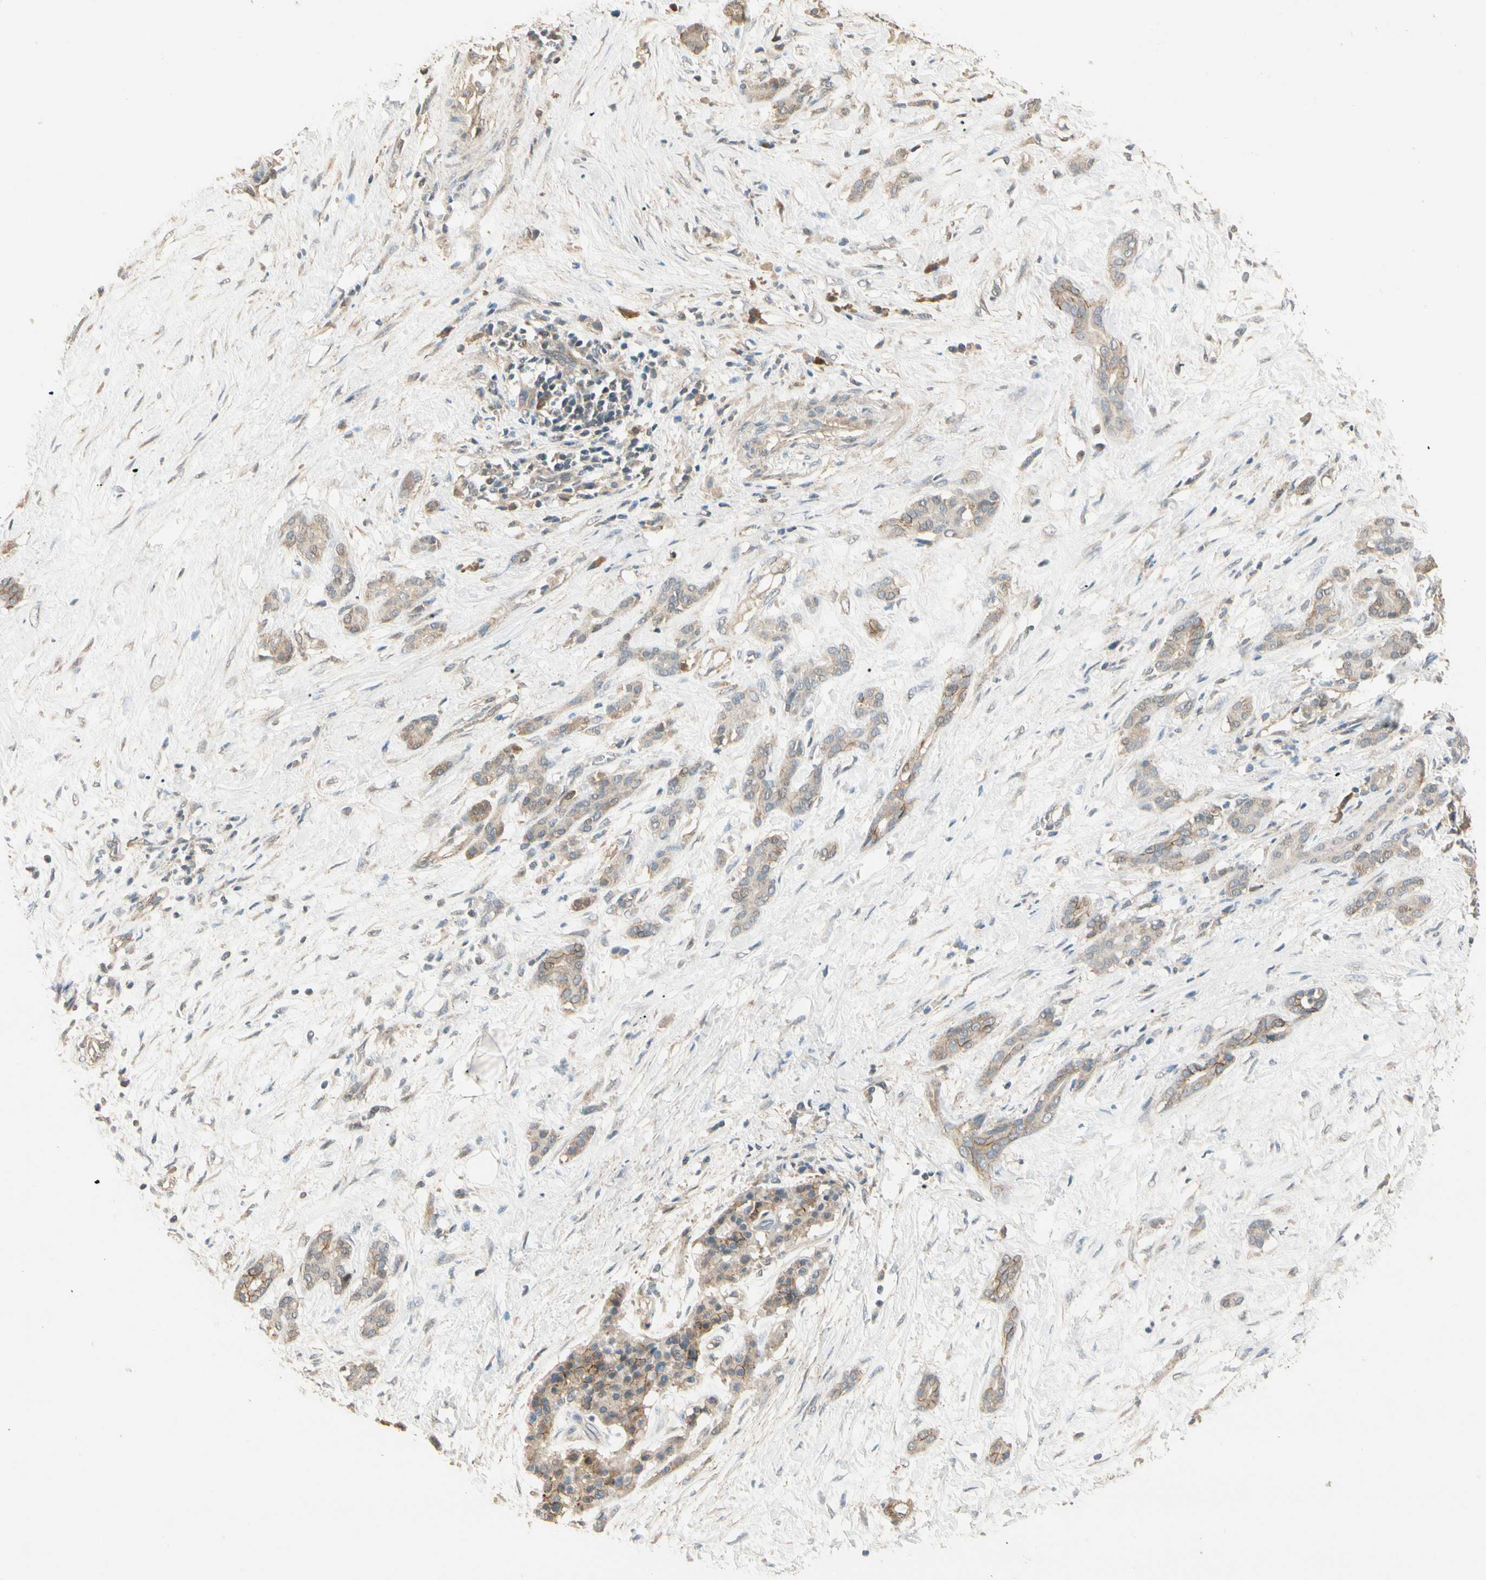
{"staining": {"intensity": "weak", "quantity": ">75%", "location": "cytoplasmic/membranous"}, "tissue": "pancreatic cancer", "cell_type": "Tumor cells", "image_type": "cancer", "snomed": [{"axis": "morphology", "description": "Adenocarcinoma, NOS"}, {"axis": "topography", "description": "Pancreas"}], "caption": "This micrograph exhibits immunohistochemistry (IHC) staining of human pancreatic cancer (adenocarcinoma), with low weak cytoplasmic/membranous expression in about >75% of tumor cells.", "gene": "CDH6", "patient": {"sex": "male", "age": 41}}